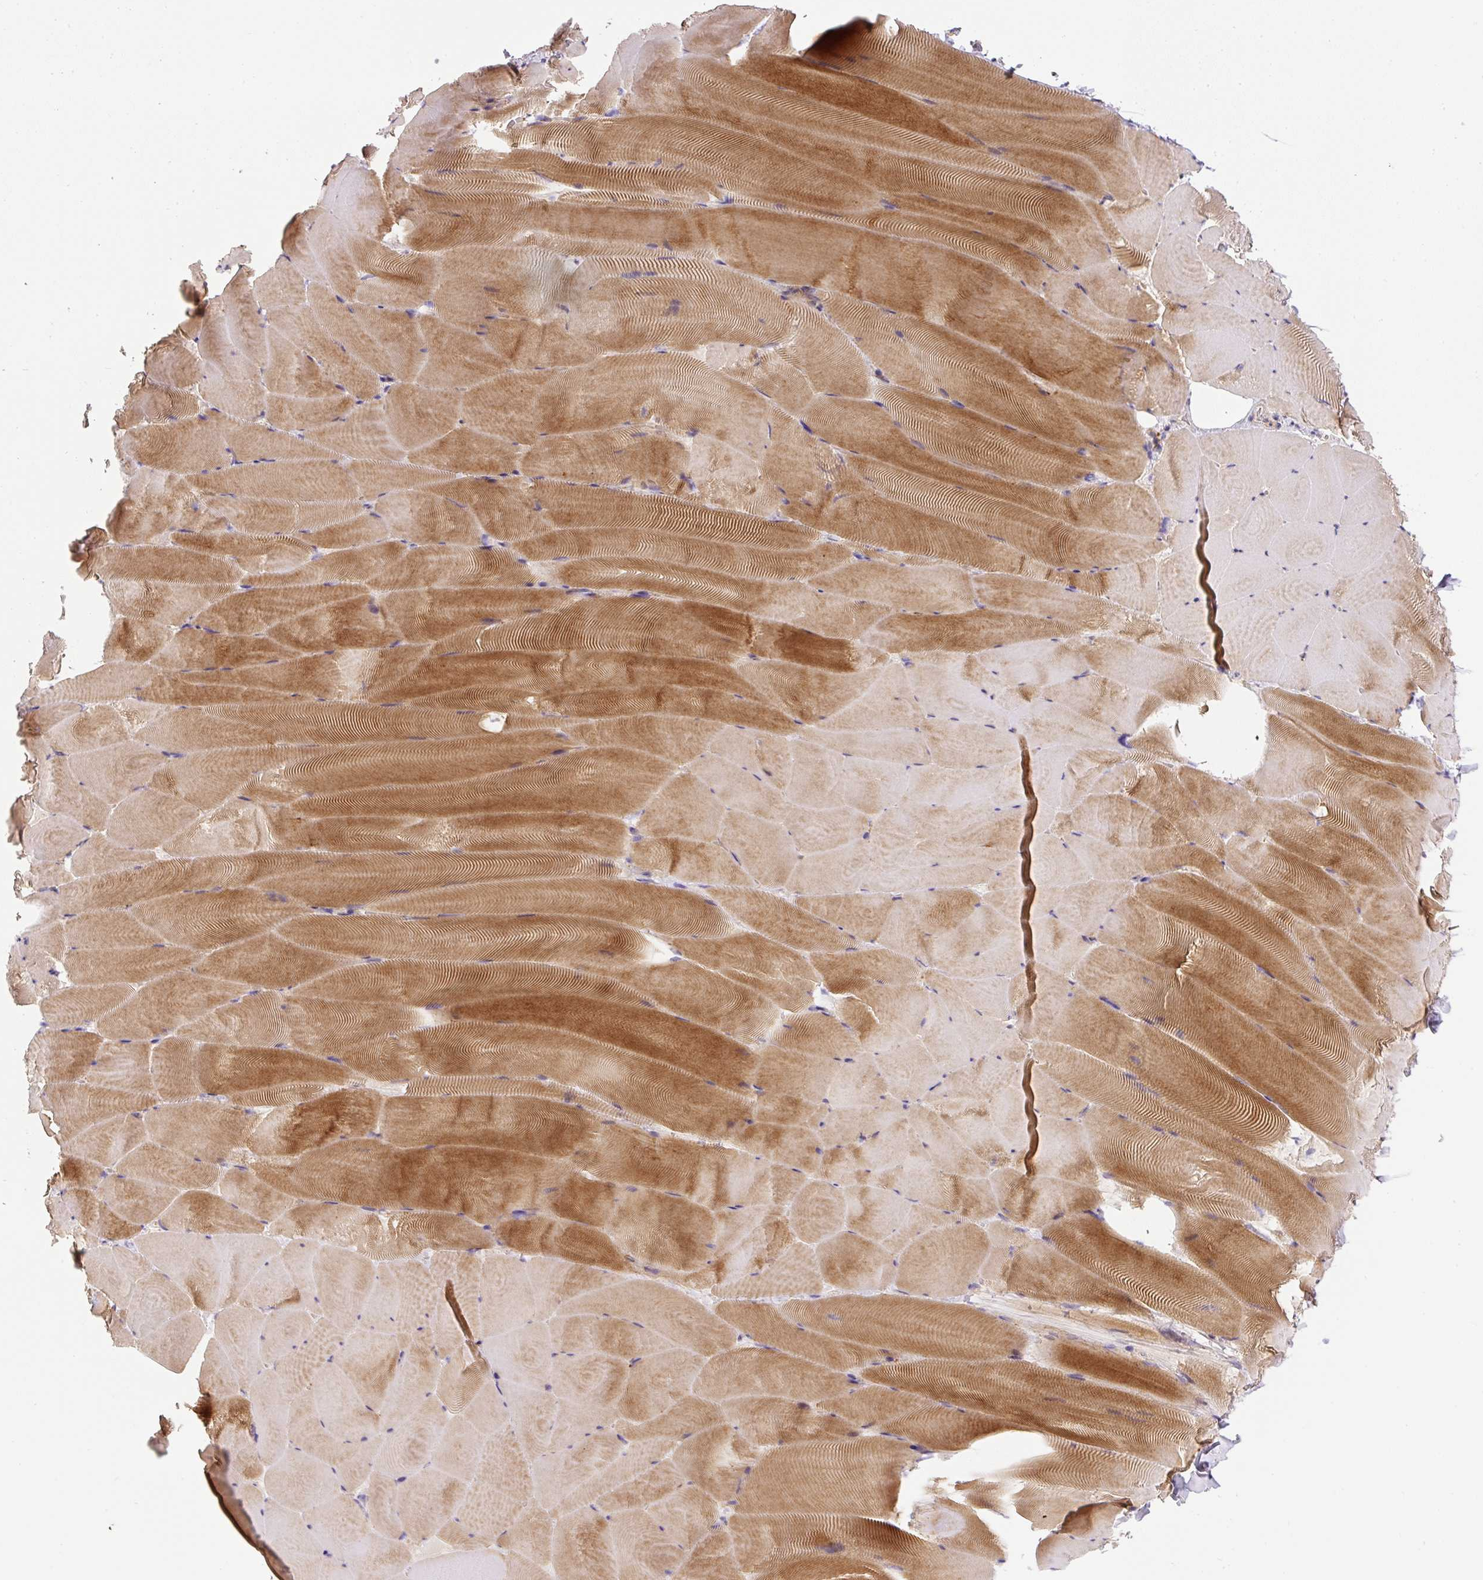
{"staining": {"intensity": "moderate", "quantity": ">75%", "location": "cytoplasmic/membranous"}, "tissue": "skeletal muscle", "cell_type": "Myocytes", "image_type": "normal", "snomed": [{"axis": "morphology", "description": "Normal tissue, NOS"}, {"axis": "topography", "description": "Skeletal muscle"}], "caption": "This histopathology image reveals immunohistochemistry staining of normal skeletal muscle, with medium moderate cytoplasmic/membranous expression in about >75% of myocytes.", "gene": "RNF170", "patient": {"sex": "female", "age": 64}}